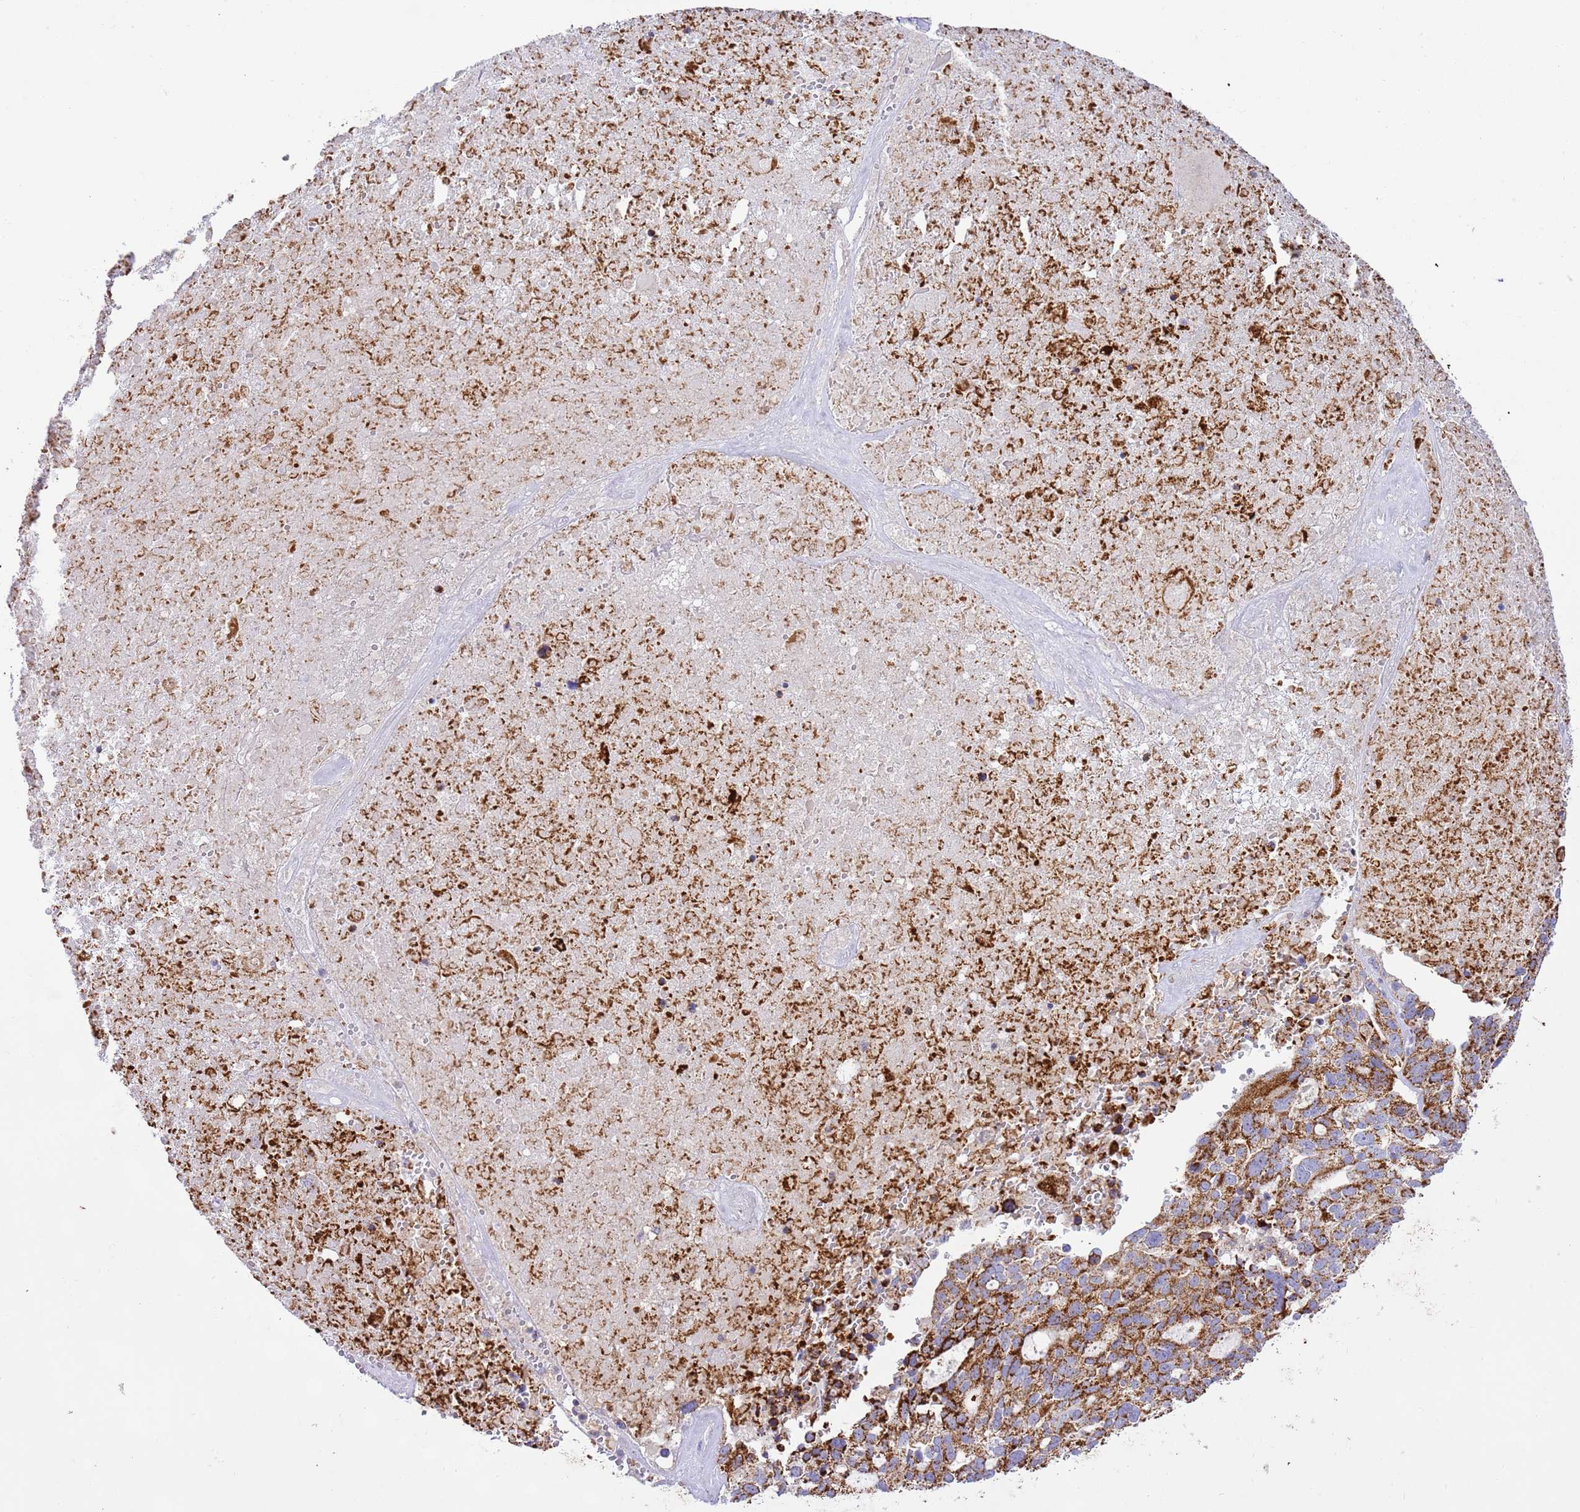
{"staining": {"intensity": "strong", "quantity": ">75%", "location": "cytoplasmic/membranous"}, "tissue": "ovarian cancer", "cell_type": "Tumor cells", "image_type": "cancer", "snomed": [{"axis": "morphology", "description": "Cystadenocarcinoma, serous, NOS"}, {"axis": "topography", "description": "Ovary"}], "caption": "Brown immunohistochemical staining in ovarian cancer demonstrates strong cytoplasmic/membranous expression in about >75% of tumor cells.", "gene": "ZBTB39", "patient": {"sex": "female", "age": 59}}